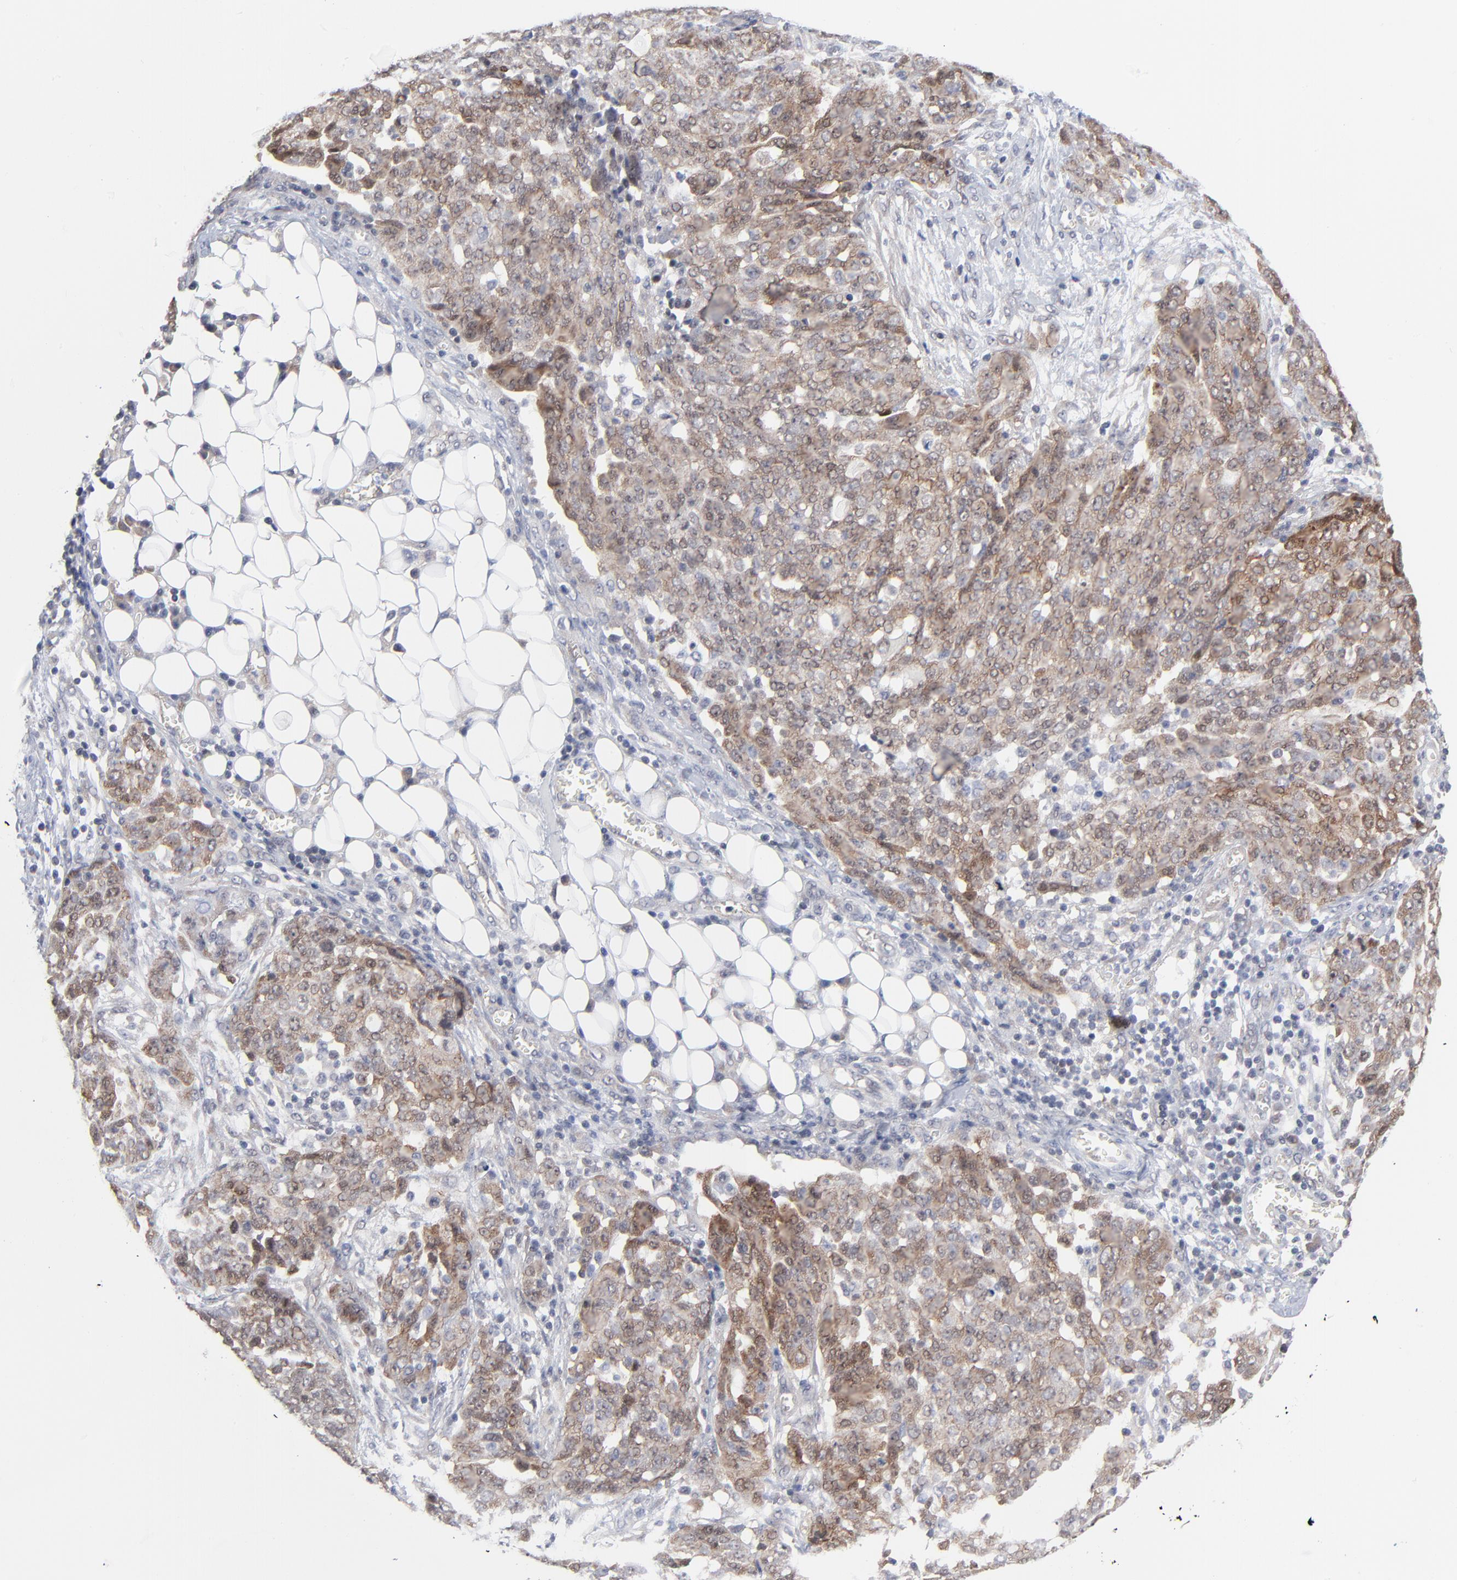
{"staining": {"intensity": "weak", "quantity": ">75%", "location": "cytoplasmic/membranous,nuclear"}, "tissue": "ovarian cancer", "cell_type": "Tumor cells", "image_type": "cancer", "snomed": [{"axis": "morphology", "description": "Cystadenocarcinoma, serous, NOS"}, {"axis": "topography", "description": "Soft tissue"}, {"axis": "topography", "description": "Ovary"}], "caption": "Serous cystadenocarcinoma (ovarian) stained with DAB (3,3'-diaminobenzidine) immunohistochemistry reveals low levels of weak cytoplasmic/membranous and nuclear expression in approximately >75% of tumor cells. (brown staining indicates protein expression, while blue staining denotes nuclei).", "gene": "RPS6KB1", "patient": {"sex": "female", "age": 57}}